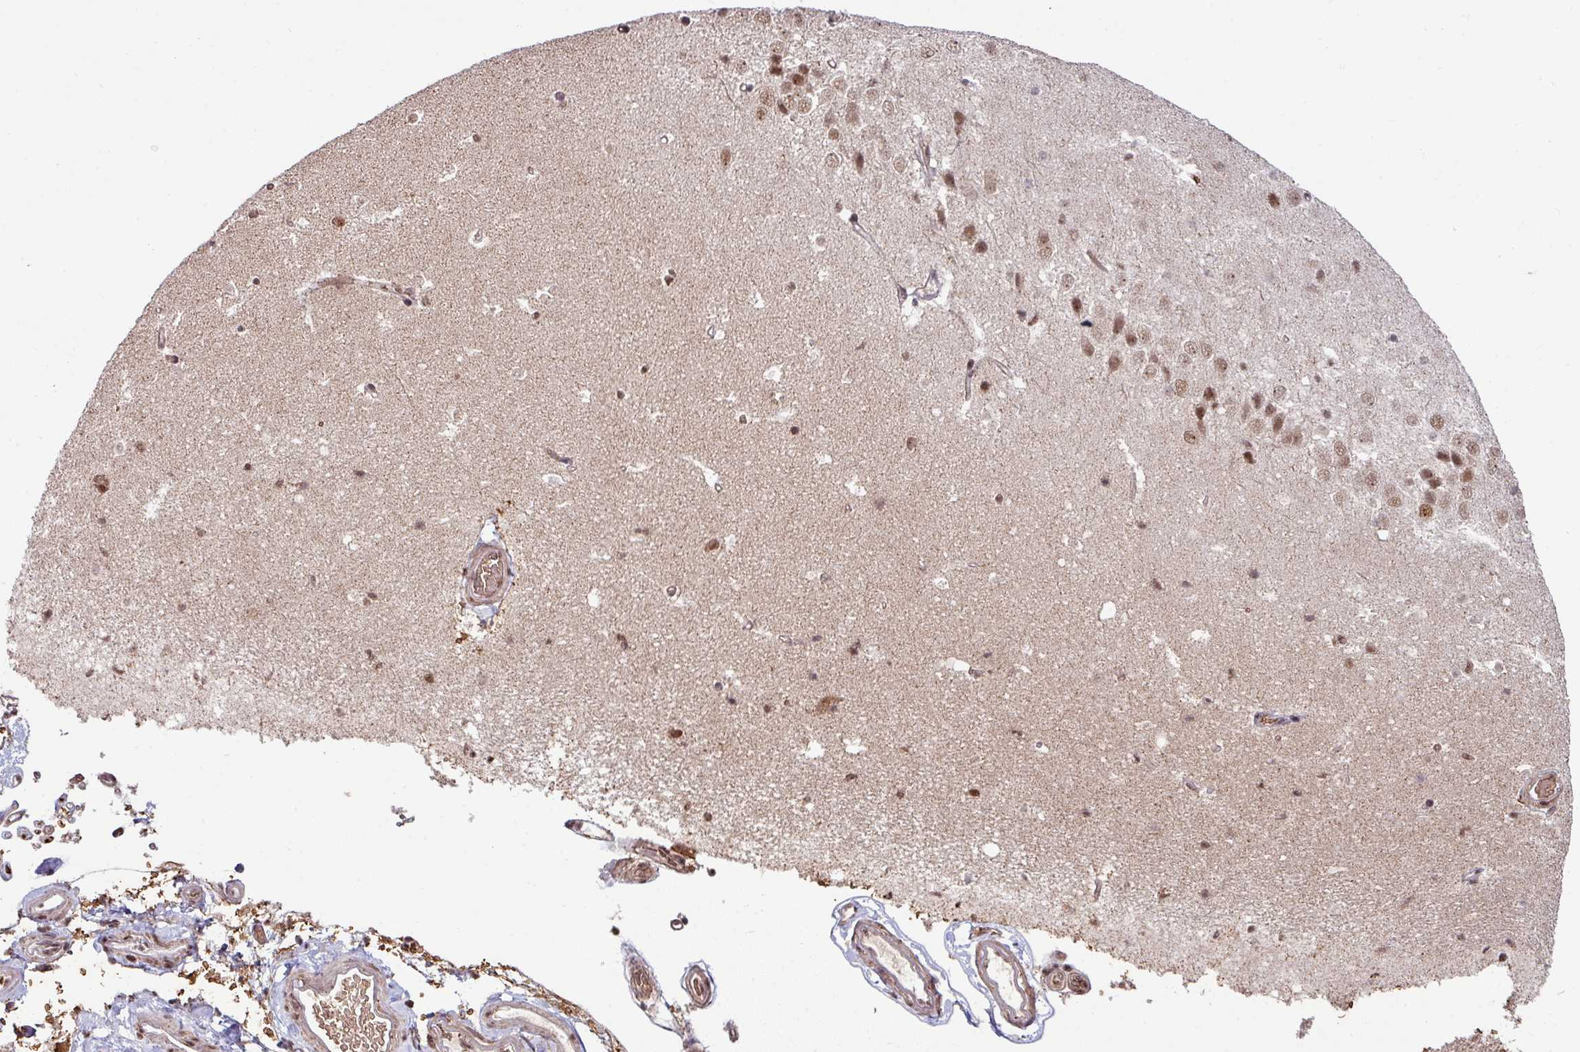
{"staining": {"intensity": "moderate", "quantity": "25%-75%", "location": "nuclear"}, "tissue": "hippocampus", "cell_type": "Glial cells", "image_type": "normal", "snomed": [{"axis": "morphology", "description": "Normal tissue, NOS"}, {"axis": "topography", "description": "Hippocampus"}], "caption": "Protein staining of benign hippocampus reveals moderate nuclear expression in about 25%-75% of glial cells. The staining was performed using DAB, with brown indicating positive protein expression. Nuclei are stained blue with hematoxylin.", "gene": "PHF23", "patient": {"sex": "male", "age": 37}}